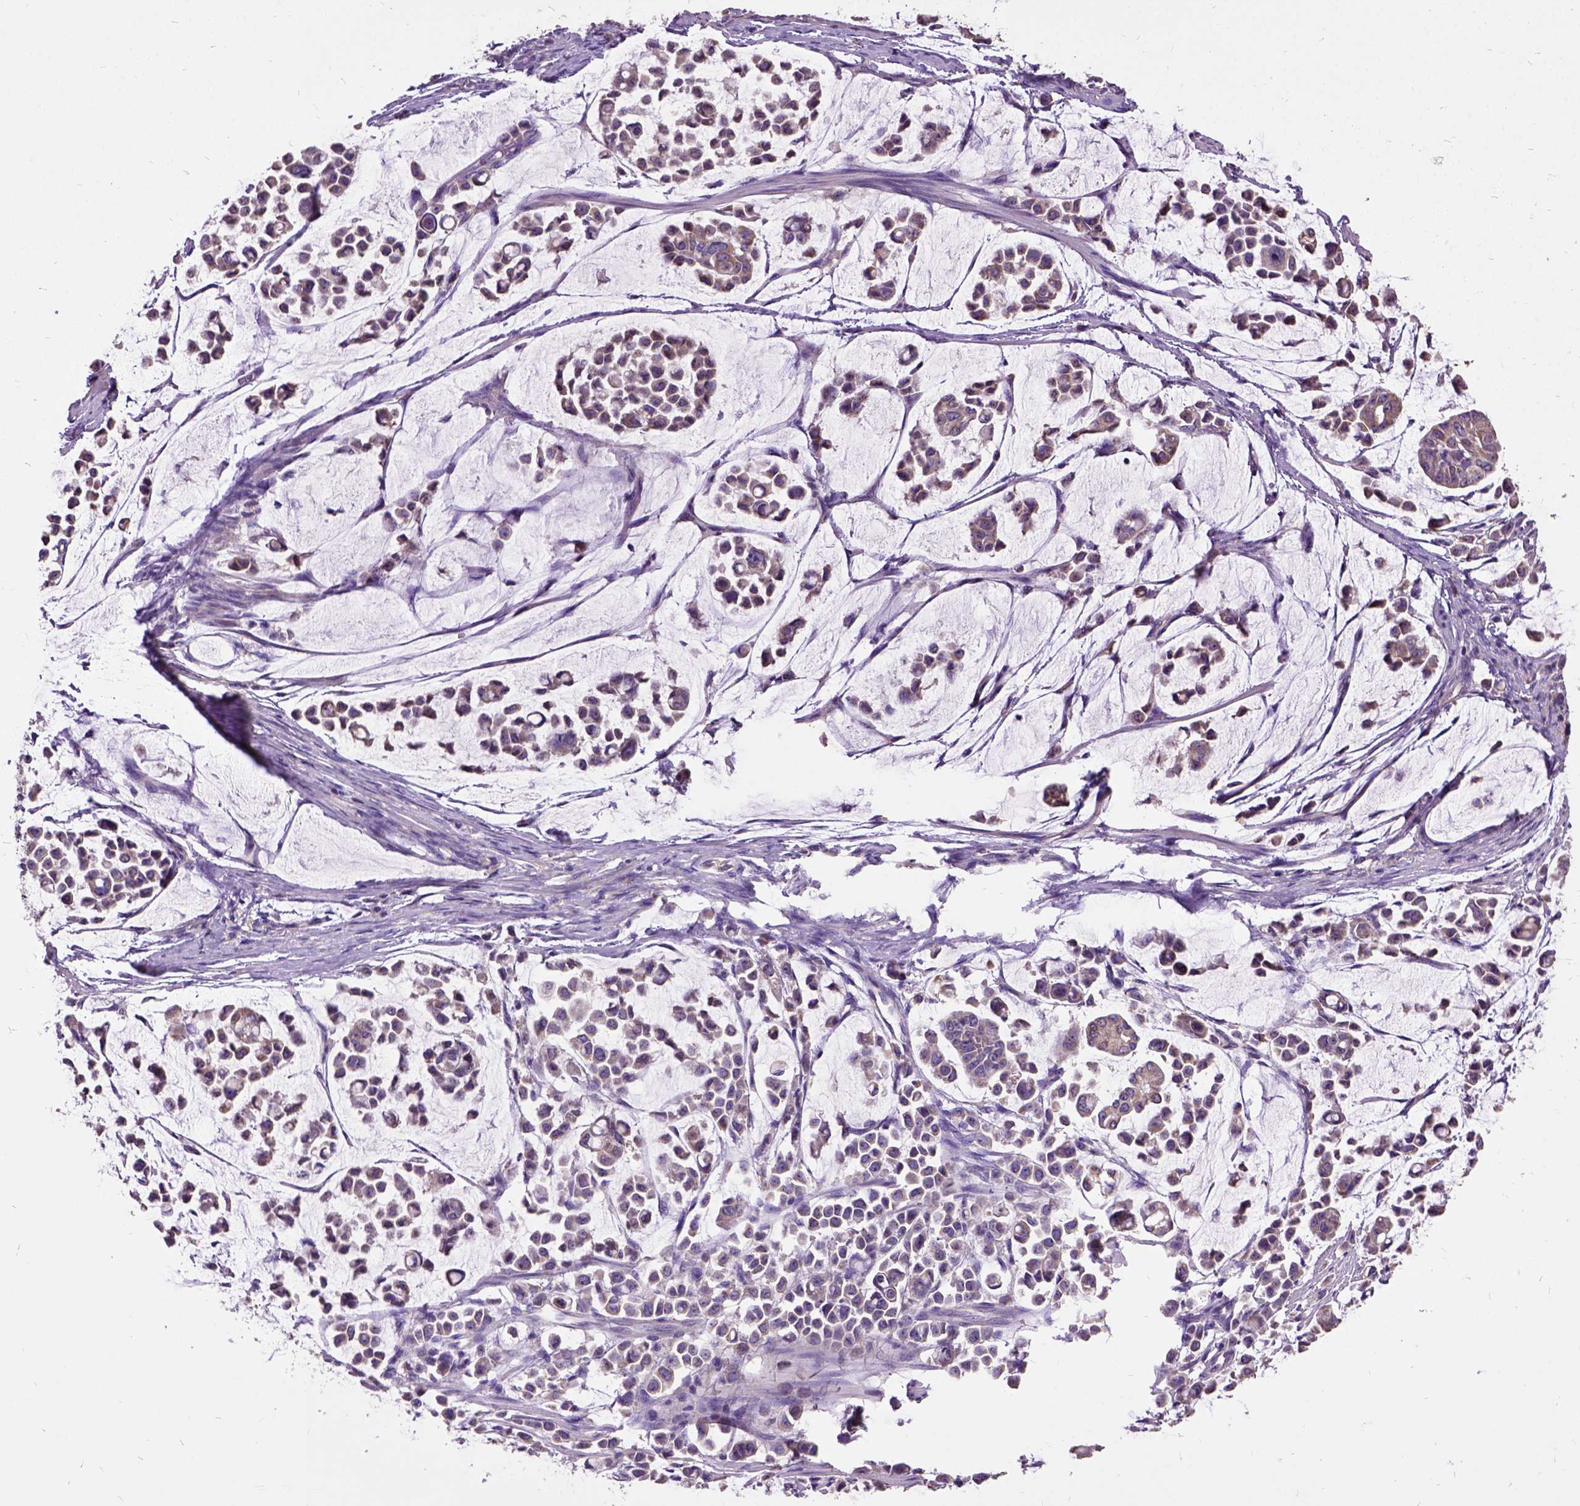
{"staining": {"intensity": "negative", "quantity": "none", "location": "none"}, "tissue": "stomach cancer", "cell_type": "Tumor cells", "image_type": "cancer", "snomed": [{"axis": "morphology", "description": "Adenocarcinoma, NOS"}, {"axis": "topography", "description": "Stomach"}], "caption": "A micrograph of human adenocarcinoma (stomach) is negative for staining in tumor cells.", "gene": "DQX1", "patient": {"sex": "male", "age": 82}}